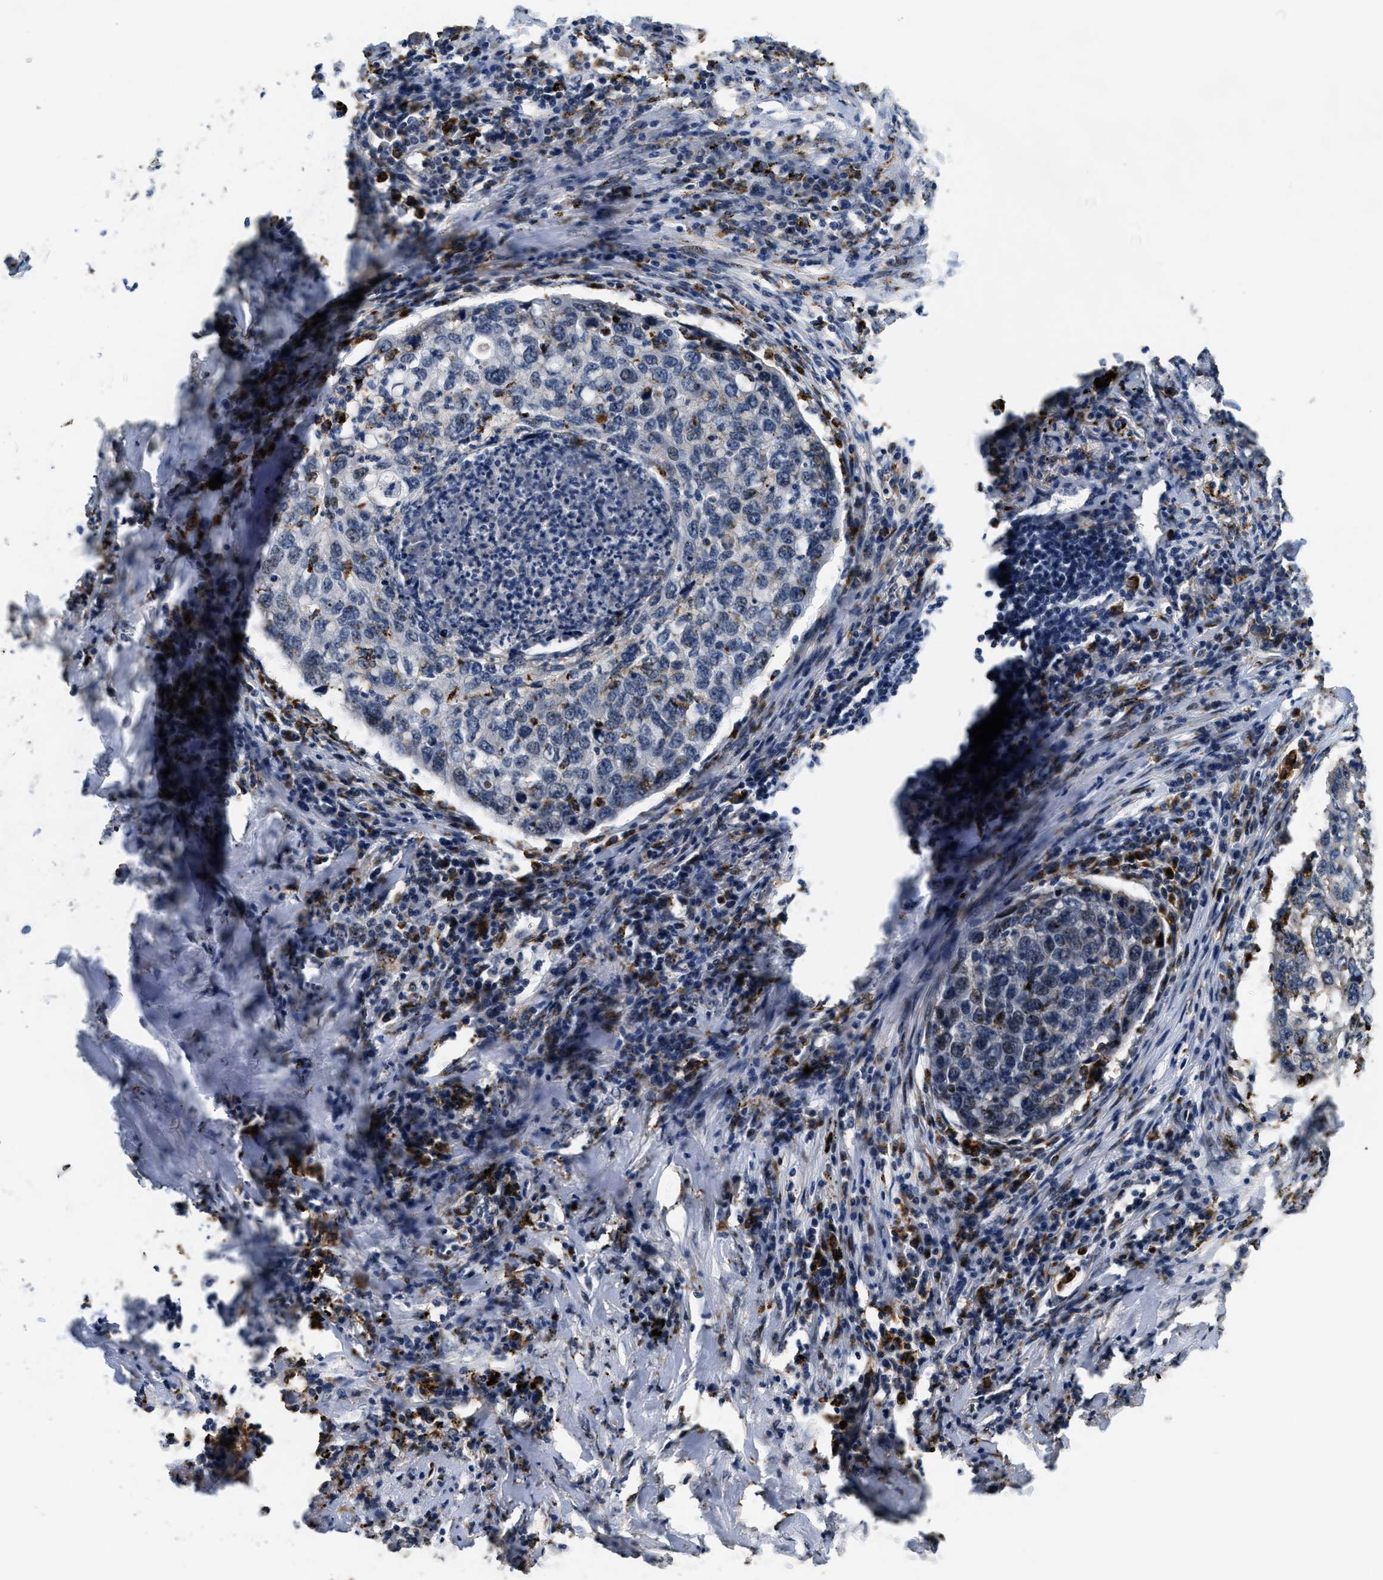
{"staining": {"intensity": "negative", "quantity": "none", "location": "none"}, "tissue": "lung cancer", "cell_type": "Tumor cells", "image_type": "cancer", "snomed": [{"axis": "morphology", "description": "Squamous cell carcinoma, NOS"}, {"axis": "topography", "description": "Lung"}], "caption": "Immunohistochemical staining of human lung cancer (squamous cell carcinoma) shows no significant expression in tumor cells. Brightfield microscopy of immunohistochemistry stained with DAB (3,3'-diaminobenzidine) (brown) and hematoxylin (blue), captured at high magnification.", "gene": "BMPR2", "patient": {"sex": "female", "age": 63}}